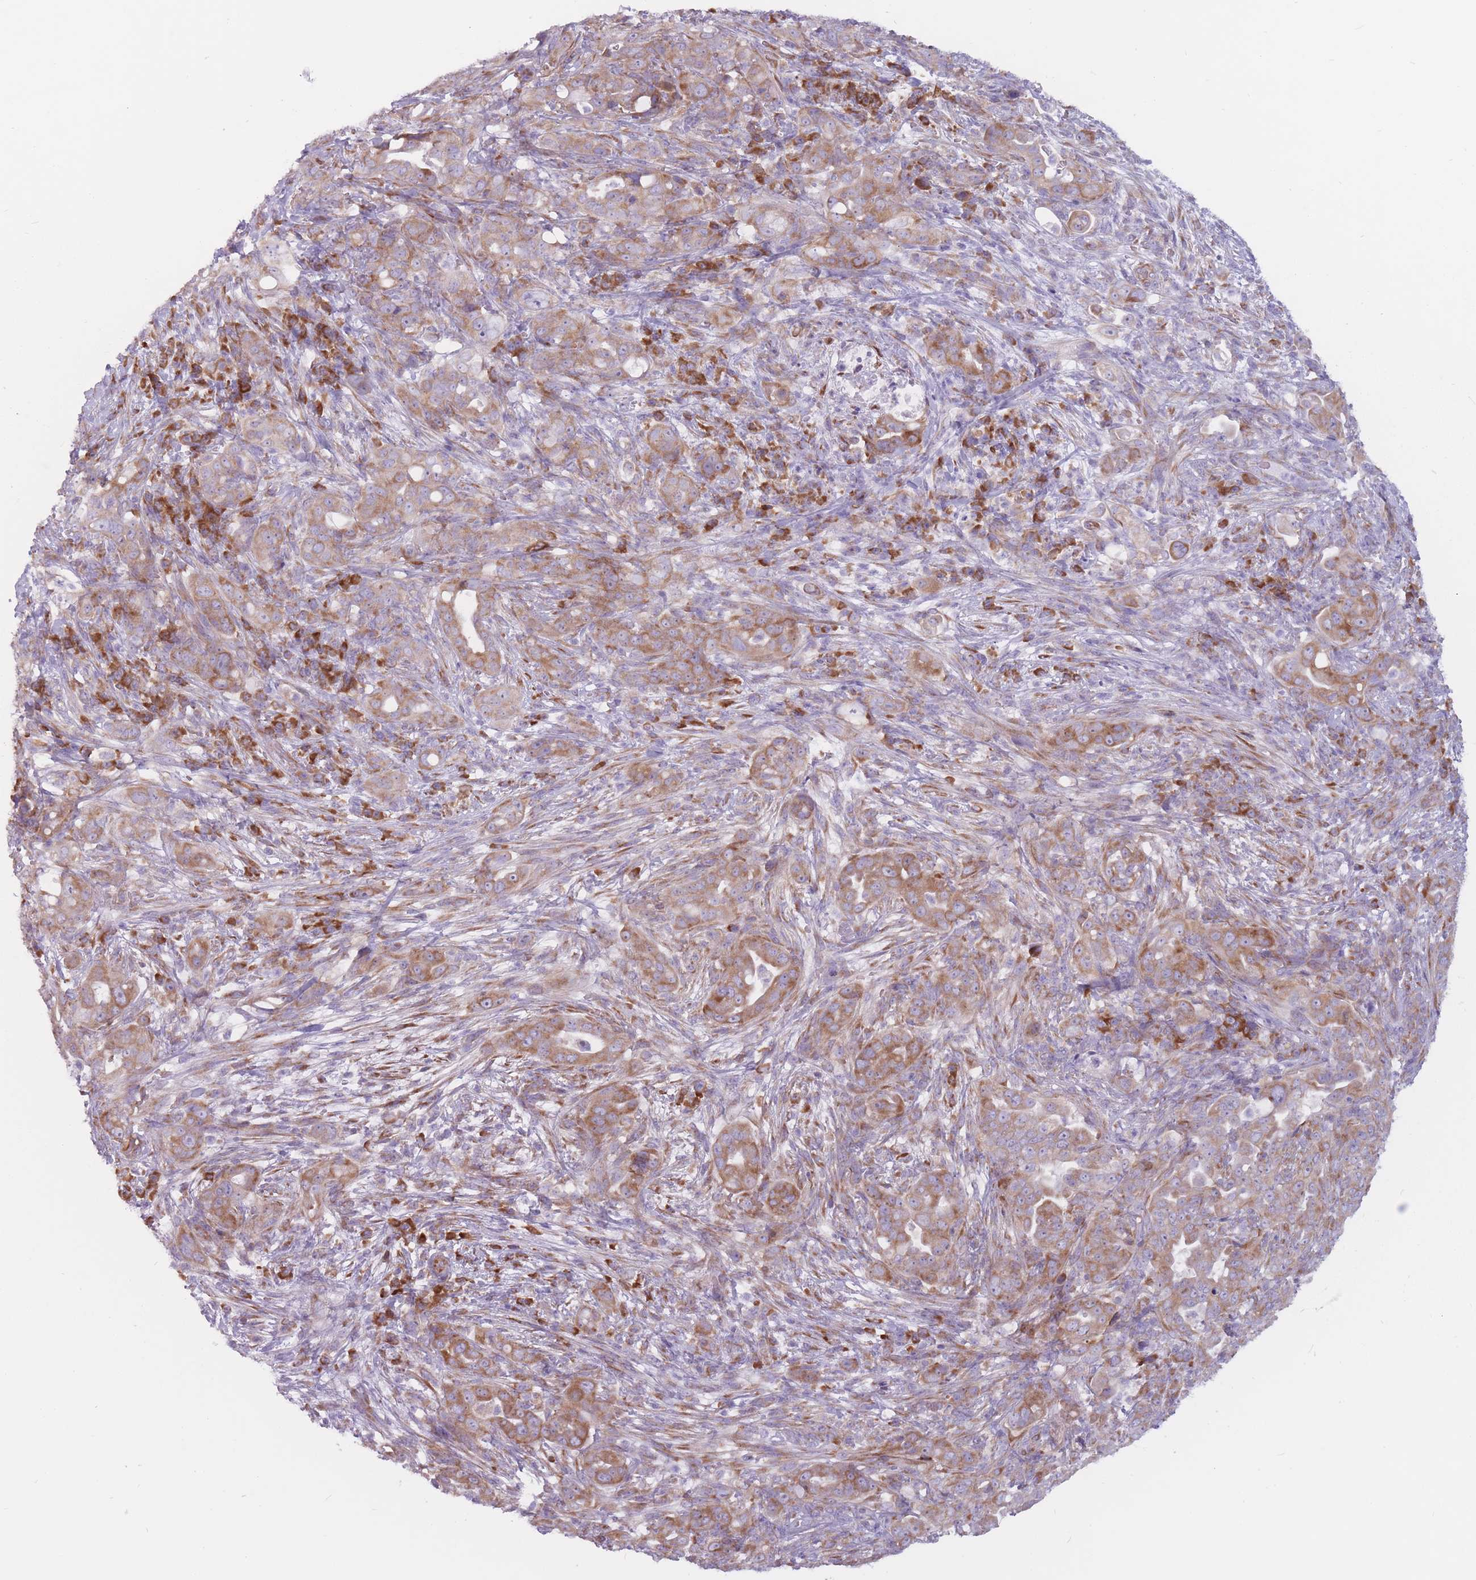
{"staining": {"intensity": "moderate", "quantity": ">75%", "location": "cytoplasmic/membranous"}, "tissue": "pancreatic cancer", "cell_type": "Tumor cells", "image_type": "cancer", "snomed": [{"axis": "morphology", "description": "Normal tissue, NOS"}, {"axis": "morphology", "description": "Adenocarcinoma, NOS"}, {"axis": "topography", "description": "Lymph node"}, {"axis": "topography", "description": "Pancreas"}], "caption": "The micrograph demonstrates a brown stain indicating the presence of a protein in the cytoplasmic/membranous of tumor cells in adenocarcinoma (pancreatic).", "gene": "RPL18", "patient": {"sex": "female", "age": 67}}